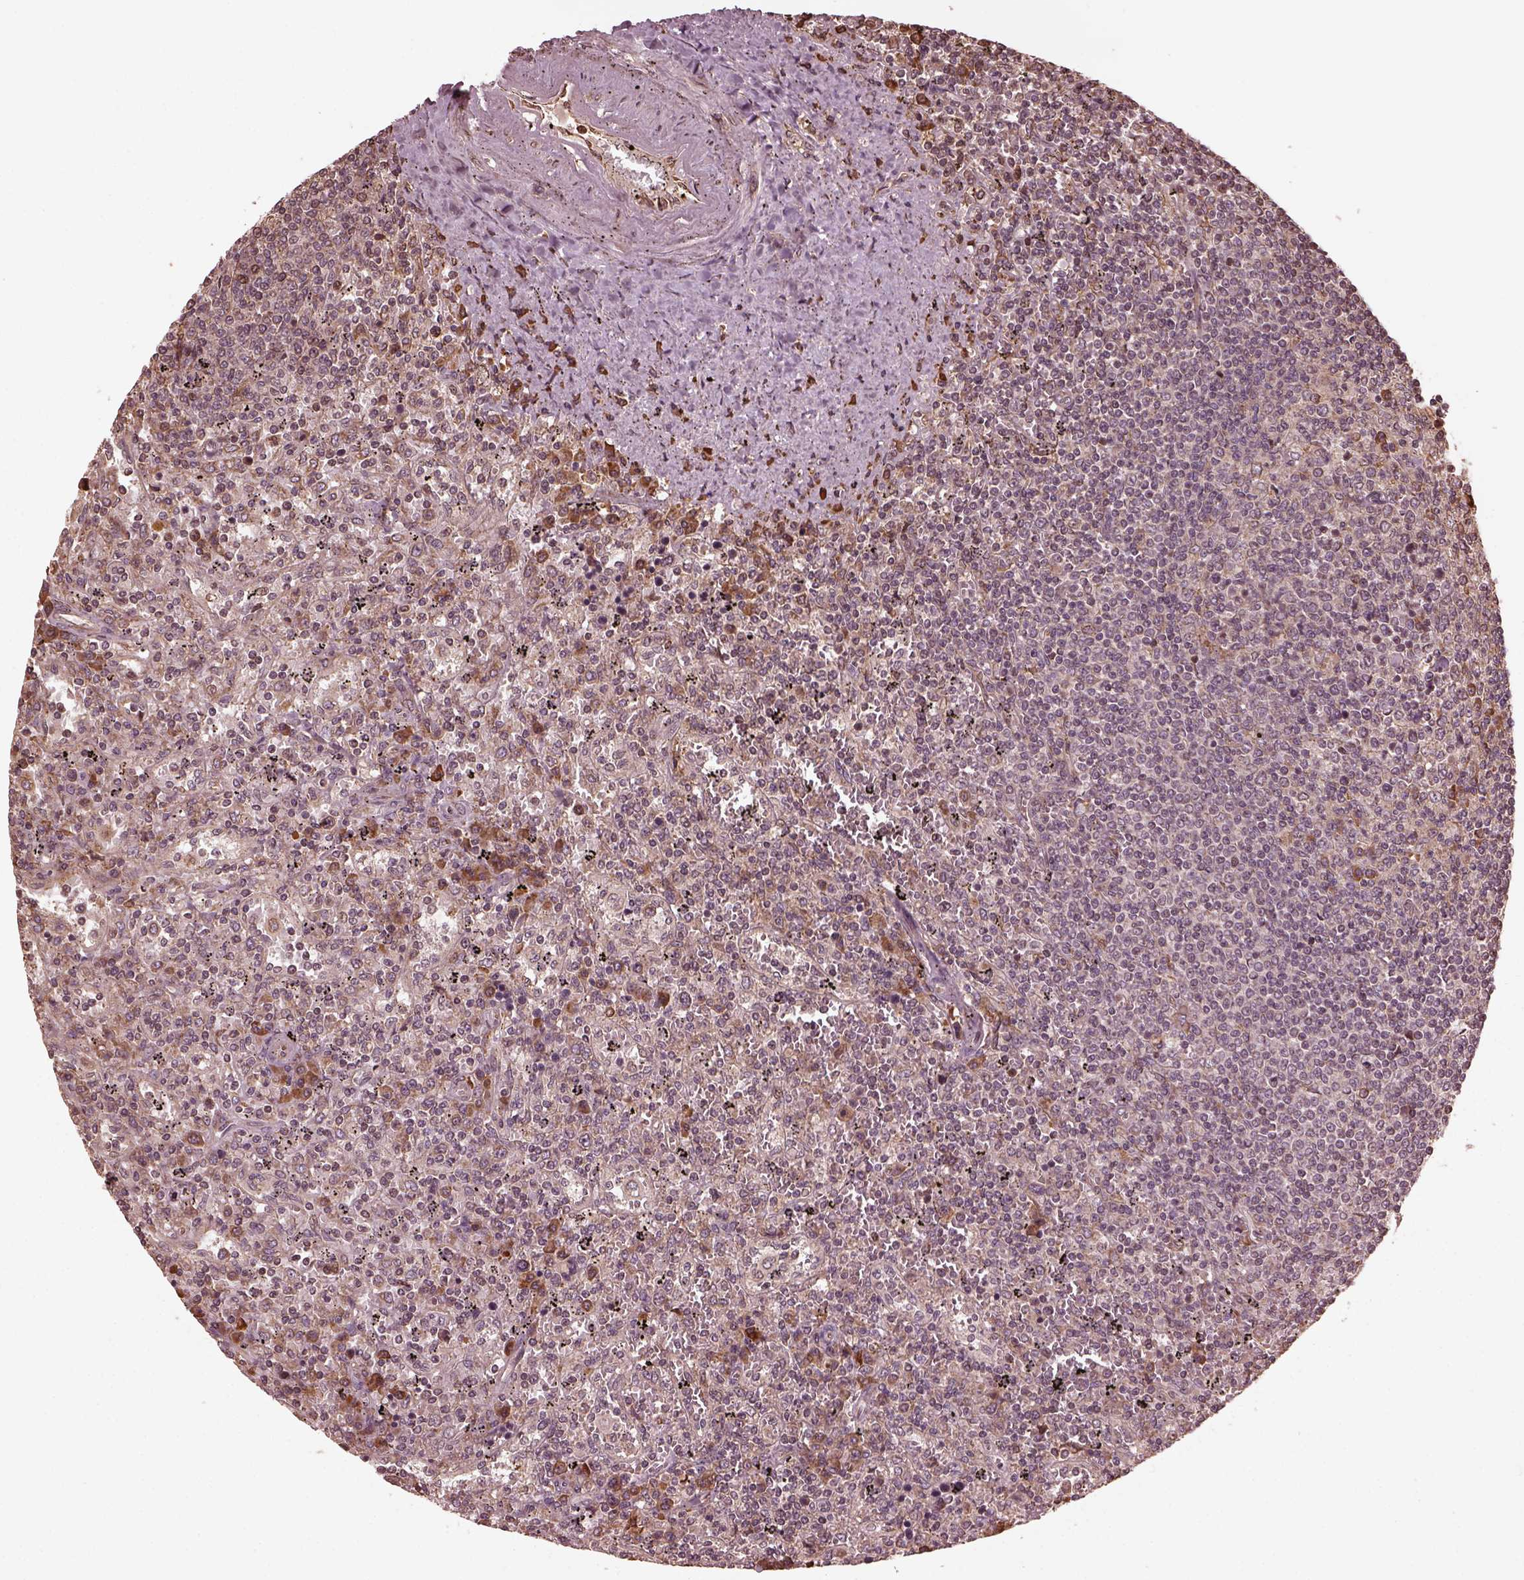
{"staining": {"intensity": "negative", "quantity": "none", "location": "none"}, "tissue": "lymphoma", "cell_type": "Tumor cells", "image_type": "cancer", "snomed": [{"axis": "morphology", "description": "Malignant lymphoma, non-Hodgkin's type, Low grade"}, {"axis": "topography", "description": "Spleen"}], "caption": "Immunohistochemical staining of low-grade malignant lymphoma, non-Hodgkin's type exhibits no significant expression in tumor cells. (DAB (3,3'-diaminobenzidine) immunohistochemistry visualized using brightfield microscopy, high magnification).", "gene": "ZNF292", "patient": {"sex": "male", "age": 62}}